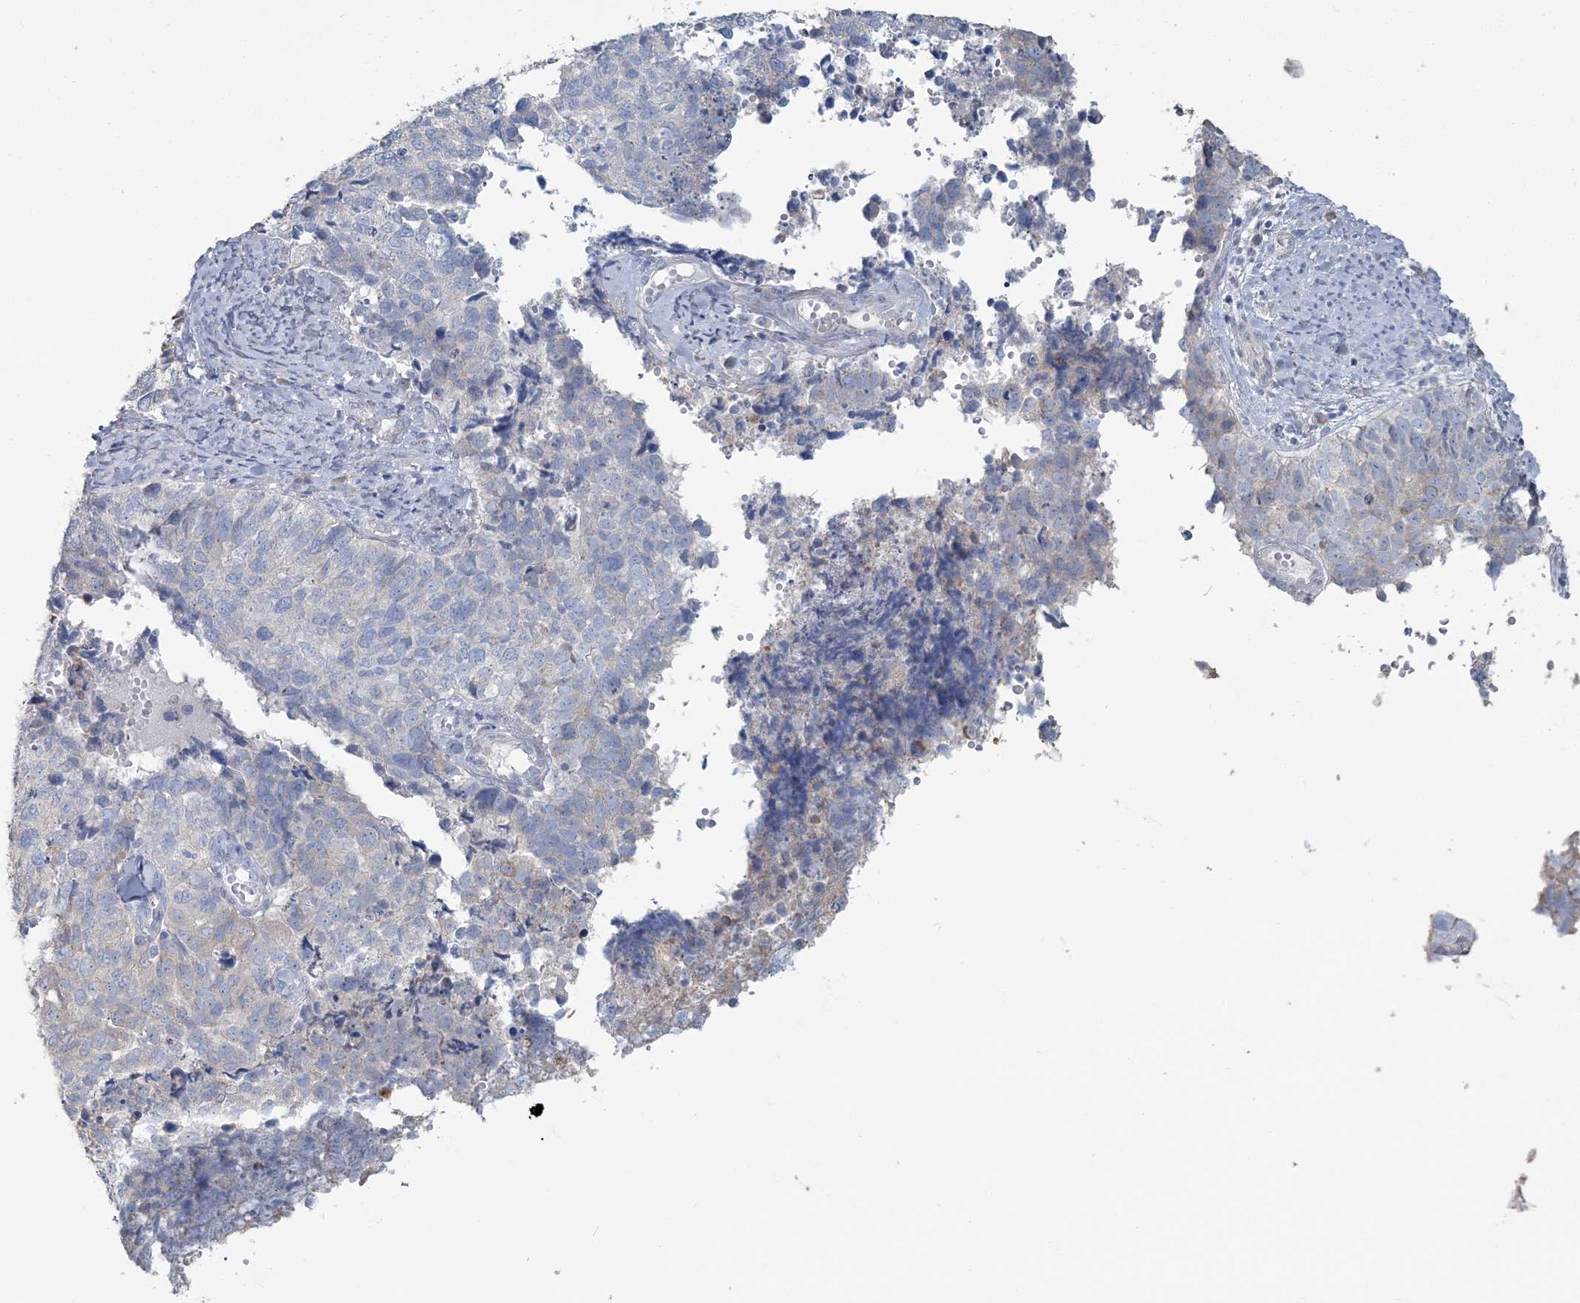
{"staining": {"intensity": "weak", "quantity": "<25%", "location": "cytoplasmic/membranous"}, "tissue": "cervical cancer", "cell_type": "Tumor cells", "image_type": "cancer", "snomed": [{"axis": "morphology", "description": "Squamous cell carcinoma, NOS"}, {"axis": "topography", "description": "Cervix"}], "caption": "Immunohistochemistry image of neoplastic tissue: cervical cancer stained with DAB (3,3'-diaminobenzidine) exhibits no significant protein positivity in tumor cells.", "gene": "CMBL", "patient": {"sex": "female", "age": 63}}